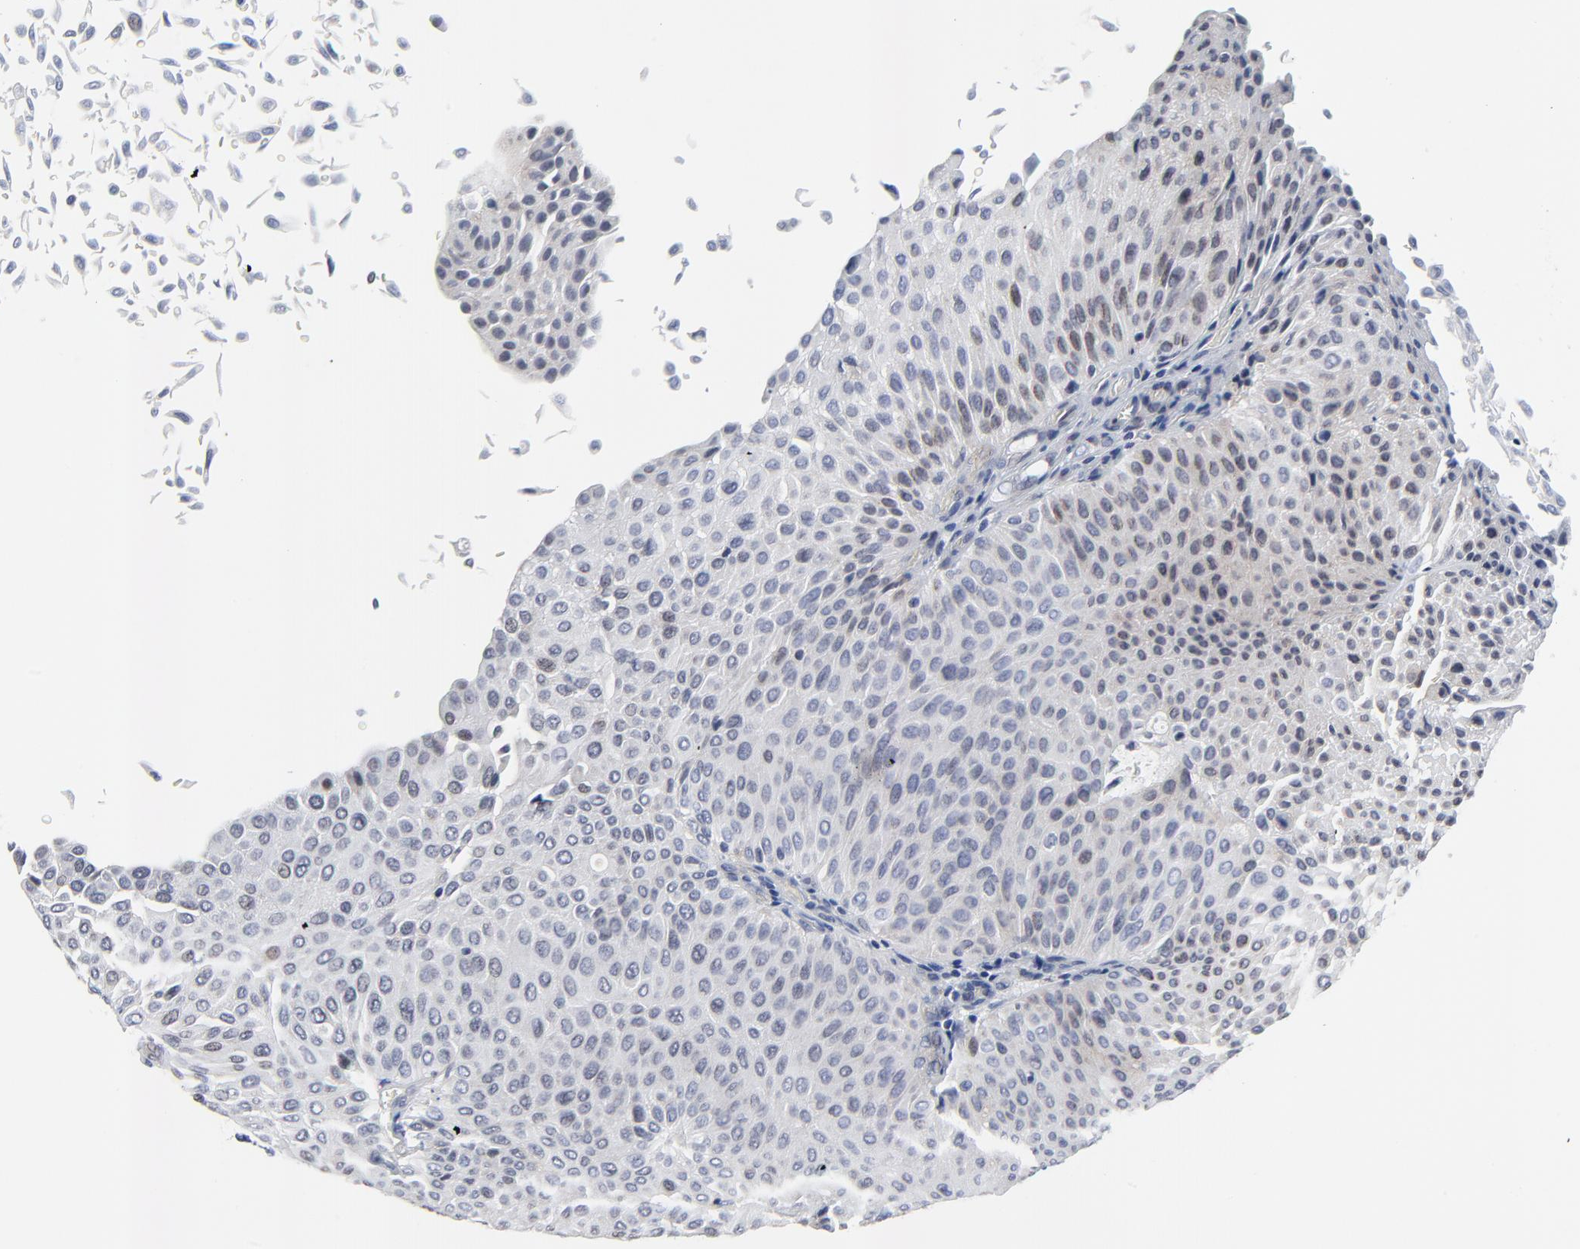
{"staining": {"intensity": "negative", "quantity": "none", "location": "none"}, "tissue": "urothelial cancer", "cell_type": "Tumor cells", "image_type": "cancer", "snomed": [{"axis": "morphology", "description": "Urothelial carcinoma, Low grade"}, {"axis": "topography", "description": "Urinary bladder"}], "caption": "Urothelial cancer was stained to show a protein in brown. There is no significant expression in tumor cells.", "gene": "NLGN3", "patient": {"sex": "male", "age": 64}}